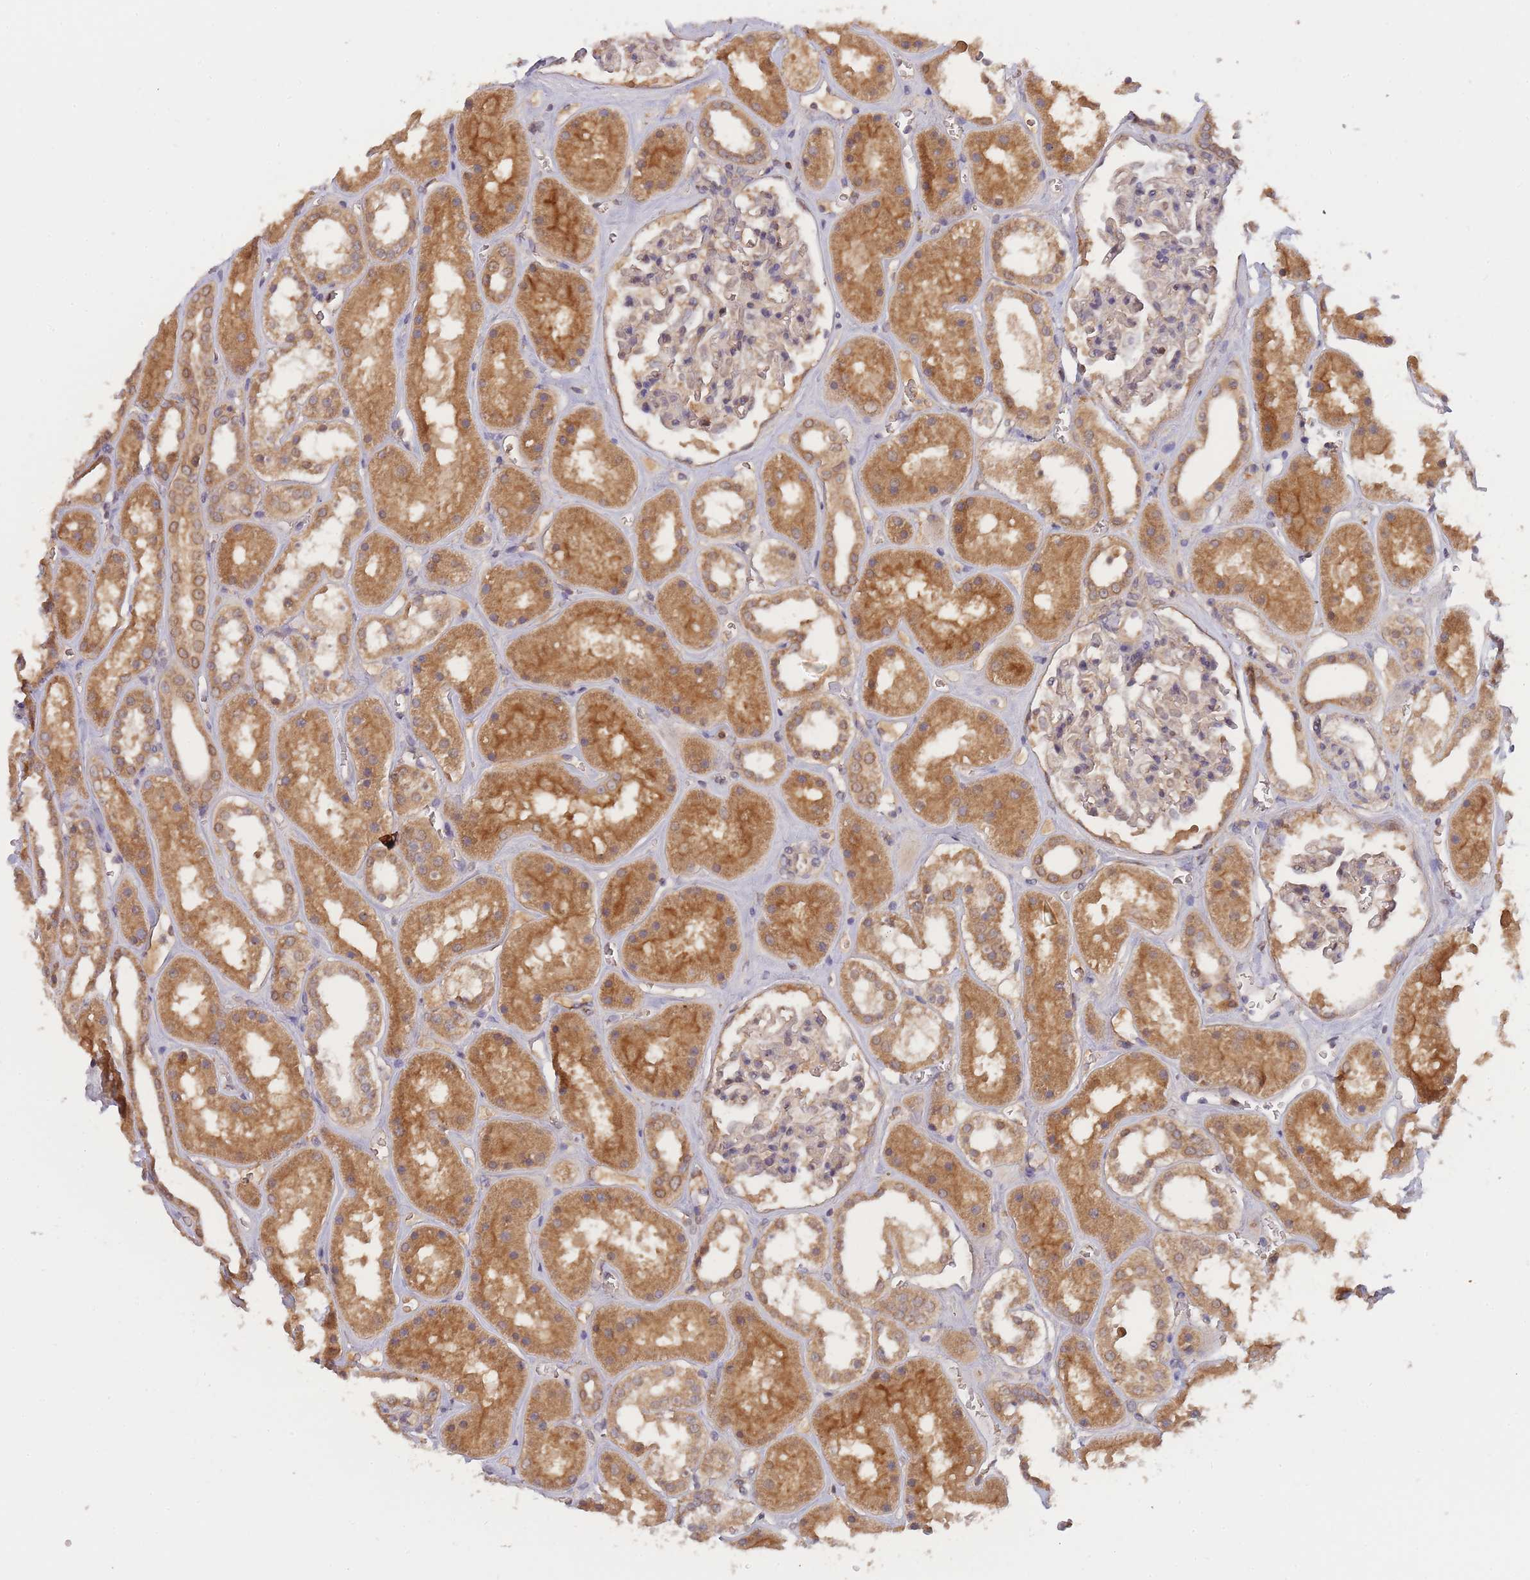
{"staining": {"intensity": "moderate", "quantity": "<25%", "location": "cytoplasmic/membranous"}, "tissue": "kidney", "cell_type": "Cells in glomeruli", "image_type": "normal", "snomed": [{"axis": "morphology", "description": "Normal tissue, NOS"}, {"axis": "topography", "description": "Kidney"}], "caption": "Protein staining of unremarkable kidney exhibits moderate cytoplasmic/membranous expression in approximately <25% of cells in glomeruli. (Brightfield microscopy of DAB IHC at high magnification).", "gene": "PIP4P1", "patient": {"sex": "female", "age": 41}}